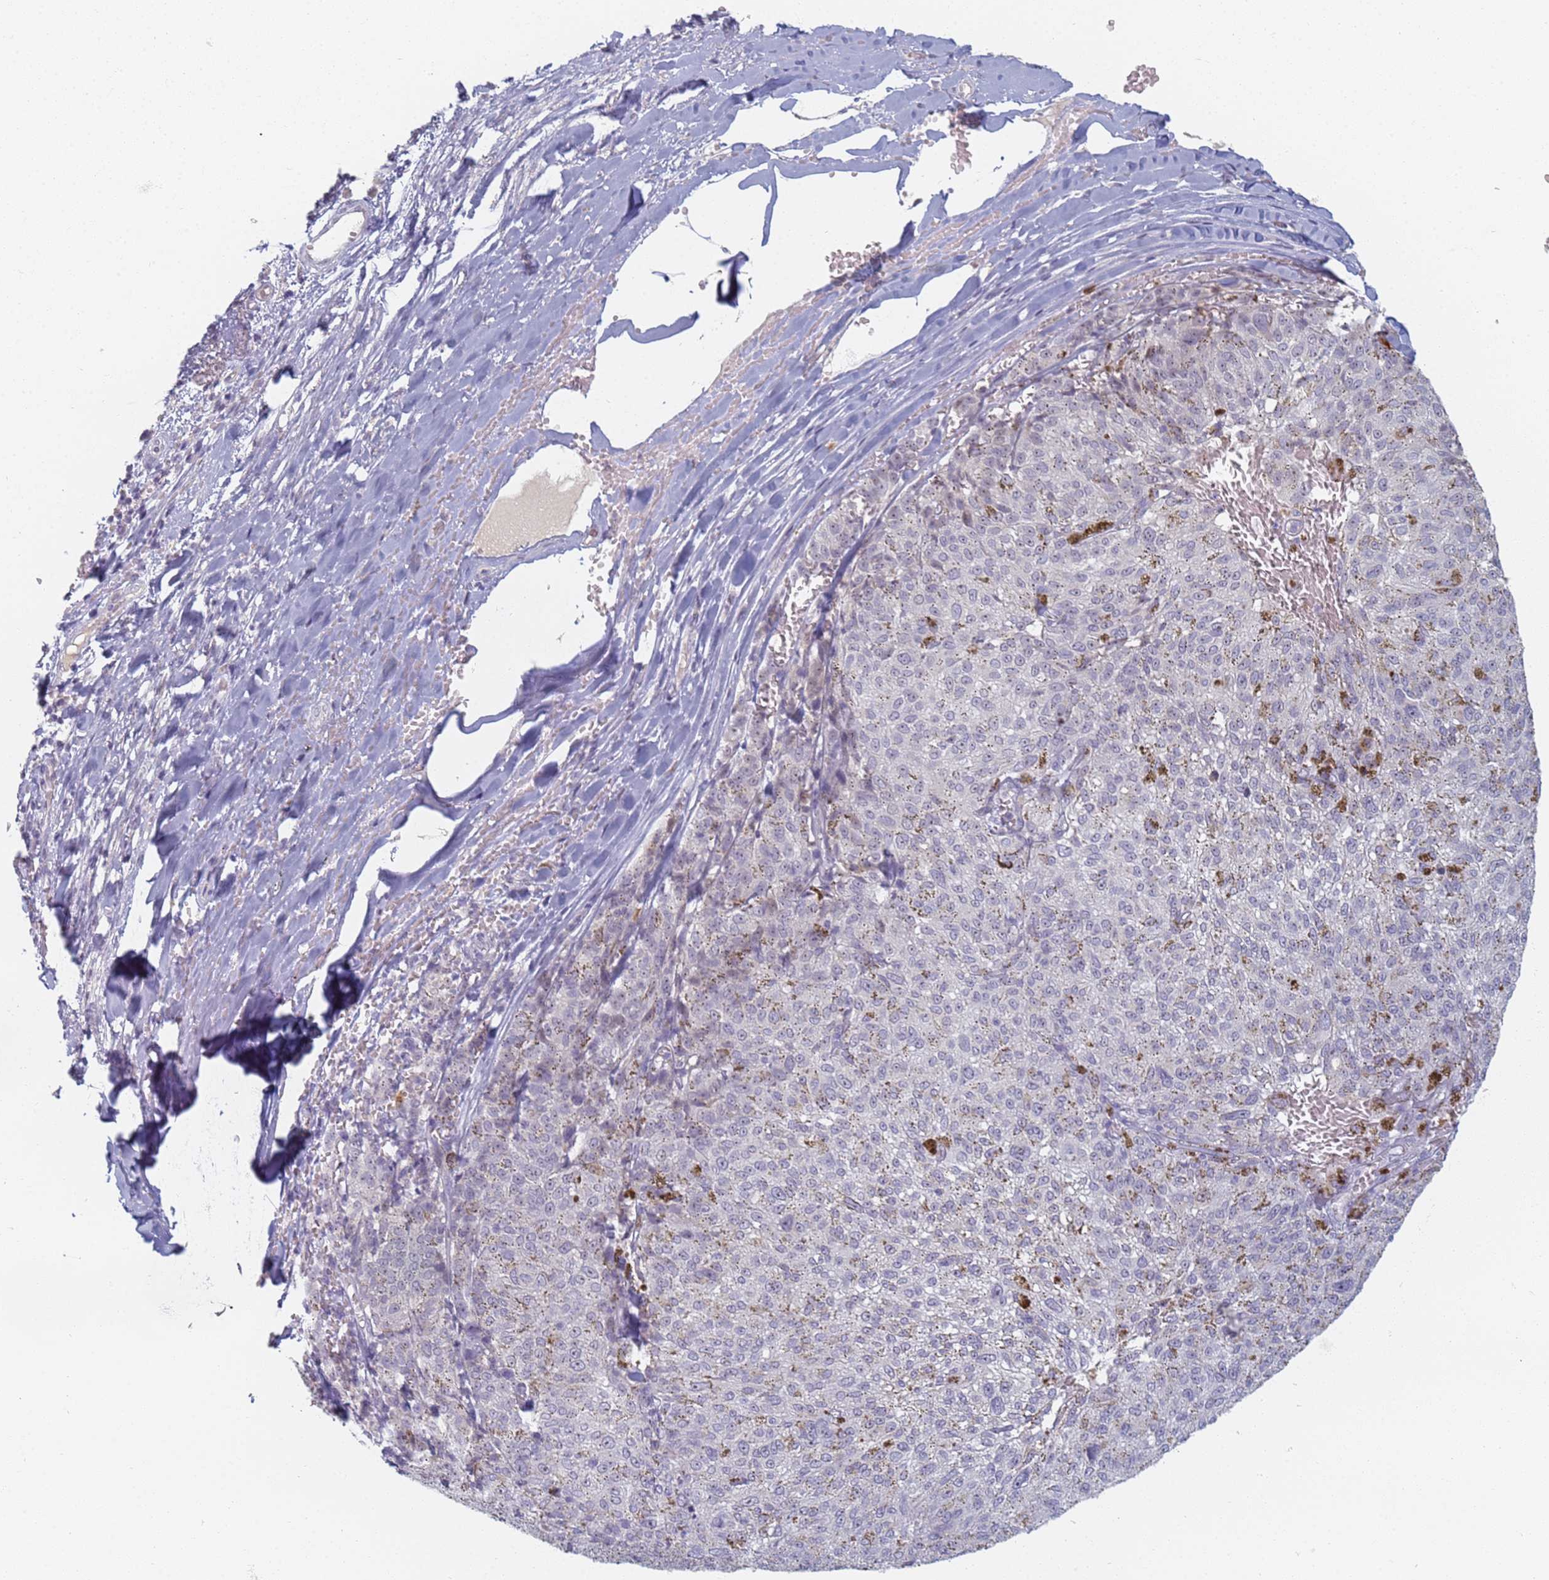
{"staining": {"intensity": "negative", "quantity": "none", "location": "none"}, "tissue": "melanoma", "cell_type": "Tumor cells", "image_type": "cancer", "snomed": [{"axis": "morphology", "description": "Malignant melanoma, NOS"}, {"axis": "topography", "description": "Skin"}], "caption": "Malignant melanoma stained for a protein using IHC reveals no expression tumor cells.", "gene": "SLC38A9", "patient": {"sex": "female", "age": 72}}